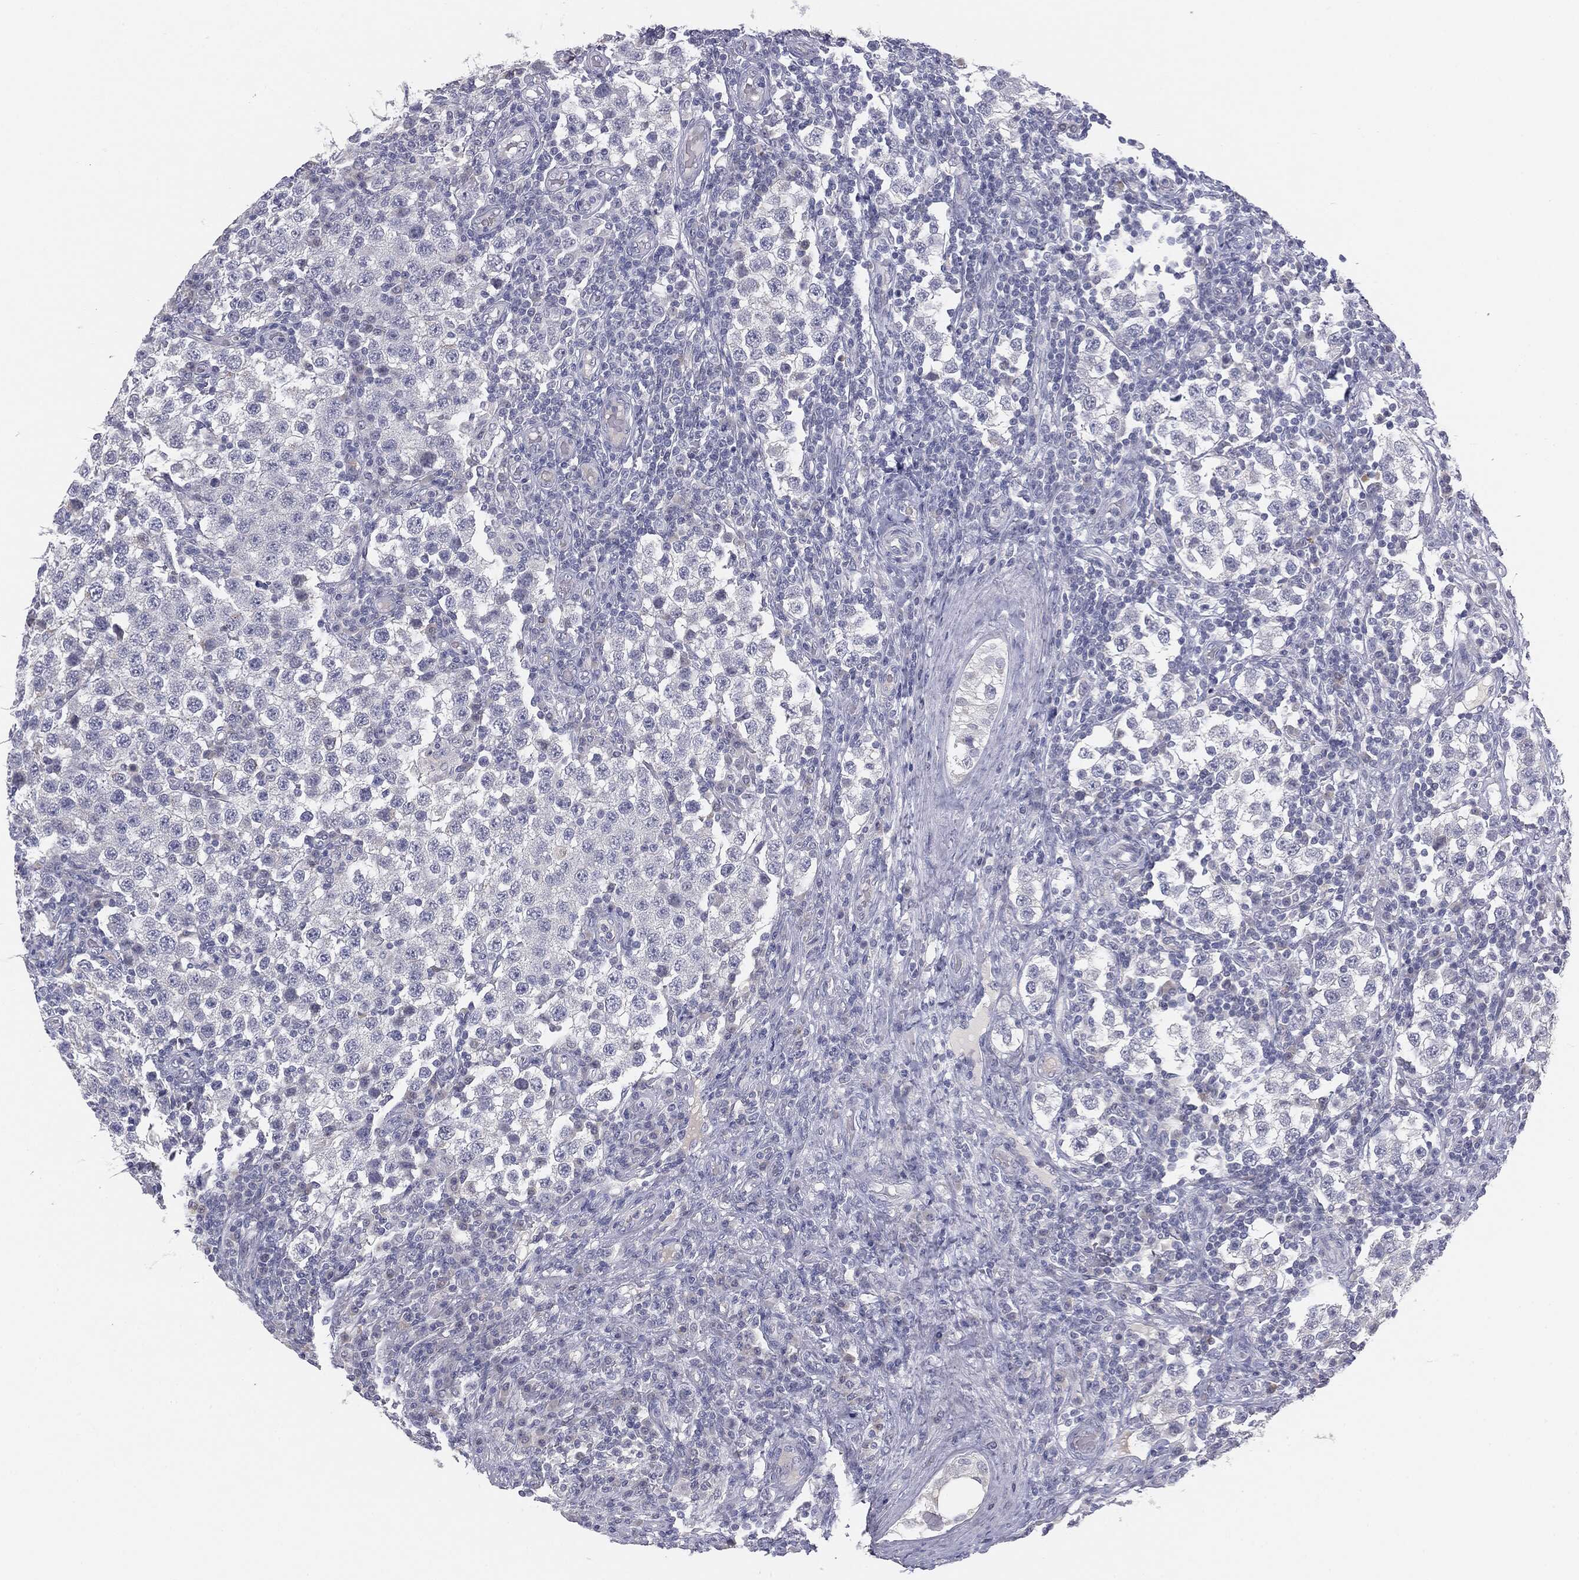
{"staining": {"intensity": "negative", "quantity": "none", "location": "none"}, "tissue": "testis cancer", "cell_type": "Tumor cells", "image_type": "cancer", "snomed": [{"axis": "morphology", "description": "Seminoma, NOS"}, {"axis": "topography", "description": "Testis"}], "caption": "This is a photomicrograph of immunohistochemistry staining of testis cancer, which shows no positivity in tumor cells.", "gene": "MUC1", "patient": {"sex": "male", "age": 34}}